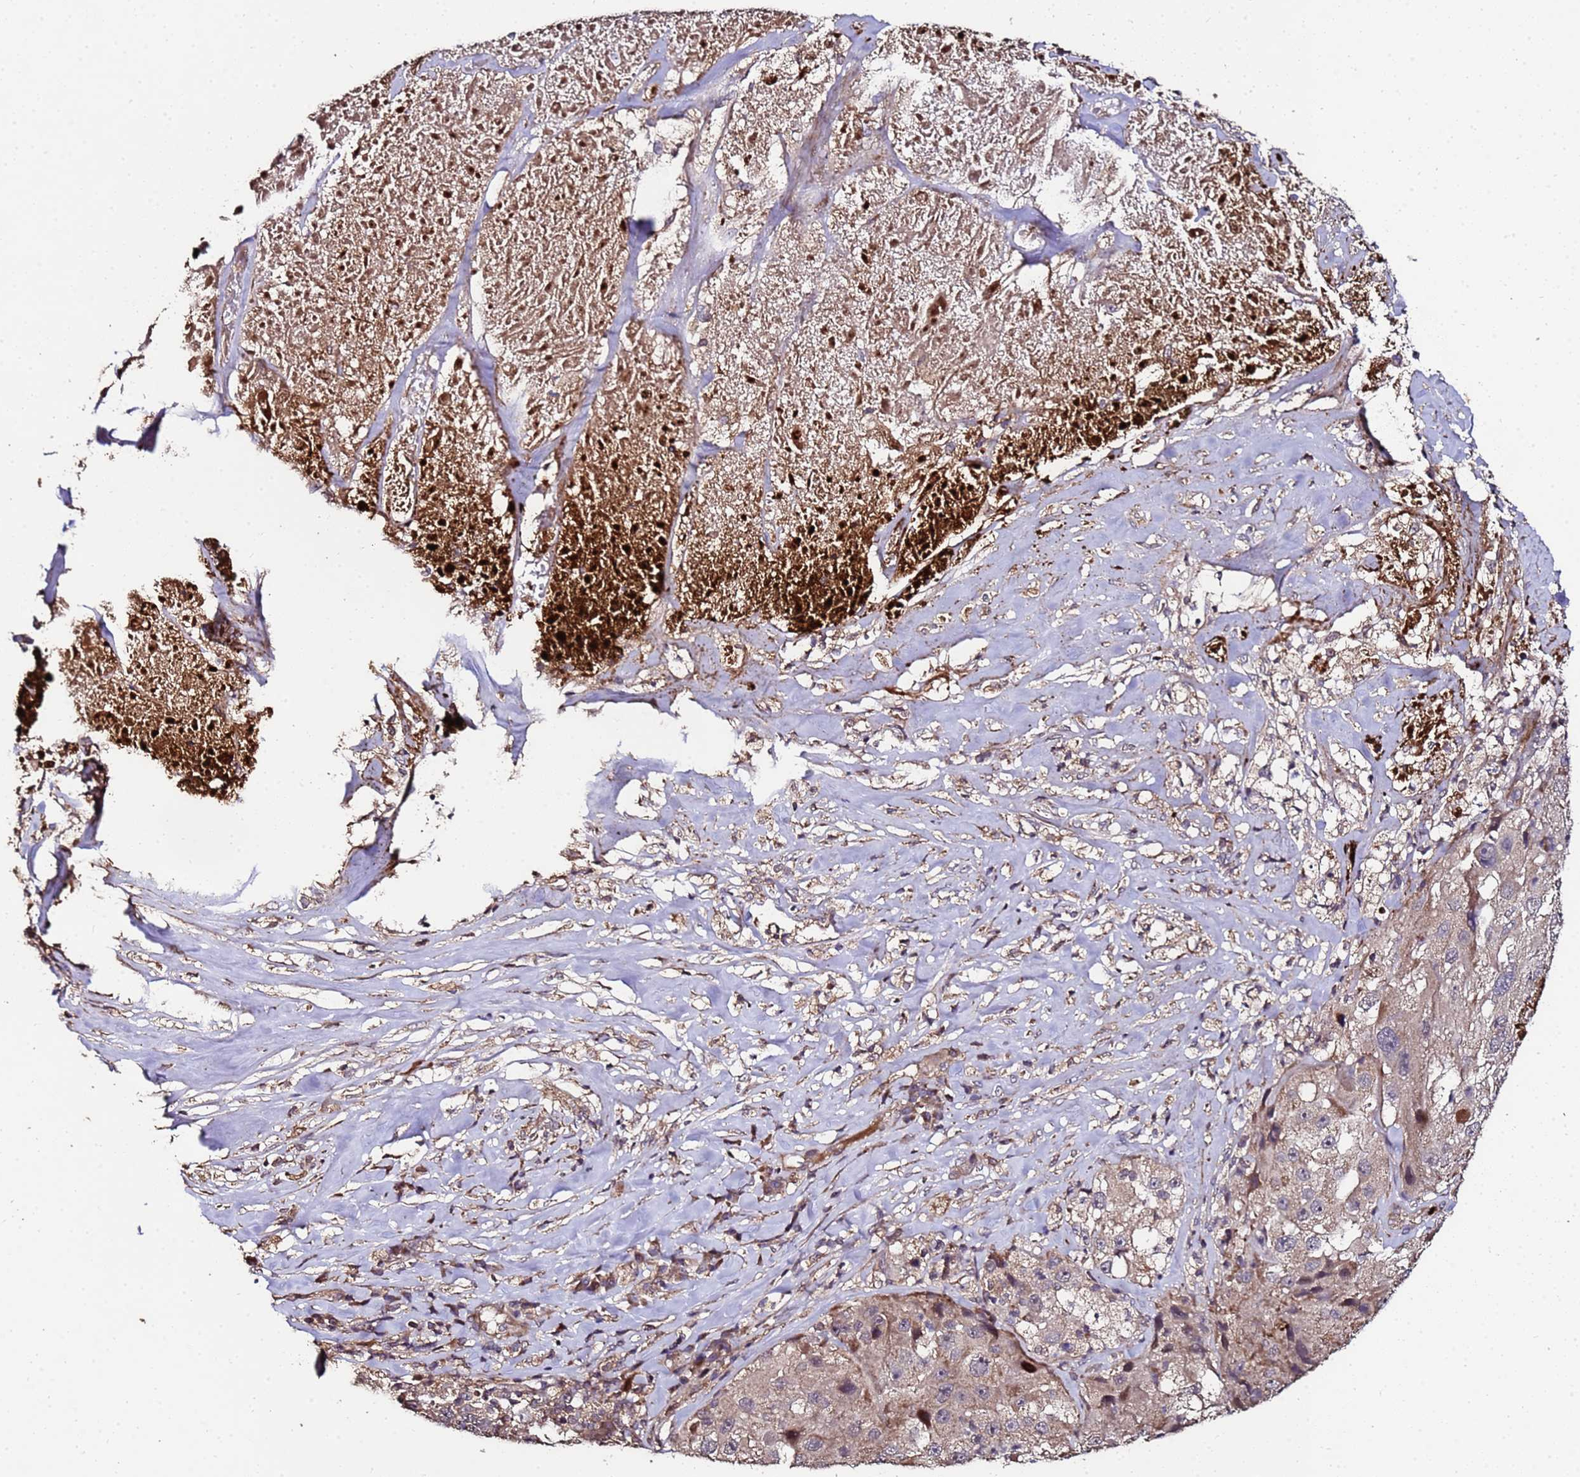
{"staining": {"intensity": "weak", "quantity": "25%-75%", "location": "cytoplasmic/membranous"}, "tissue": "melanoma", "cell_type": "Tumor cells", "image_type": "cancer", "snomed": [{"axis": "morphology", "description": "Malignant melanoma, Metastatic site"}, {"axis": "topography", "description": "Lymph node"}], "caption": "Protein staining by IHC displays weak cytoplasmic/membranous expression in about 25%-75% of tumor cells in melanoma.", "gene": "PRODH", "patient": {"sex": "male", "age": 62}}